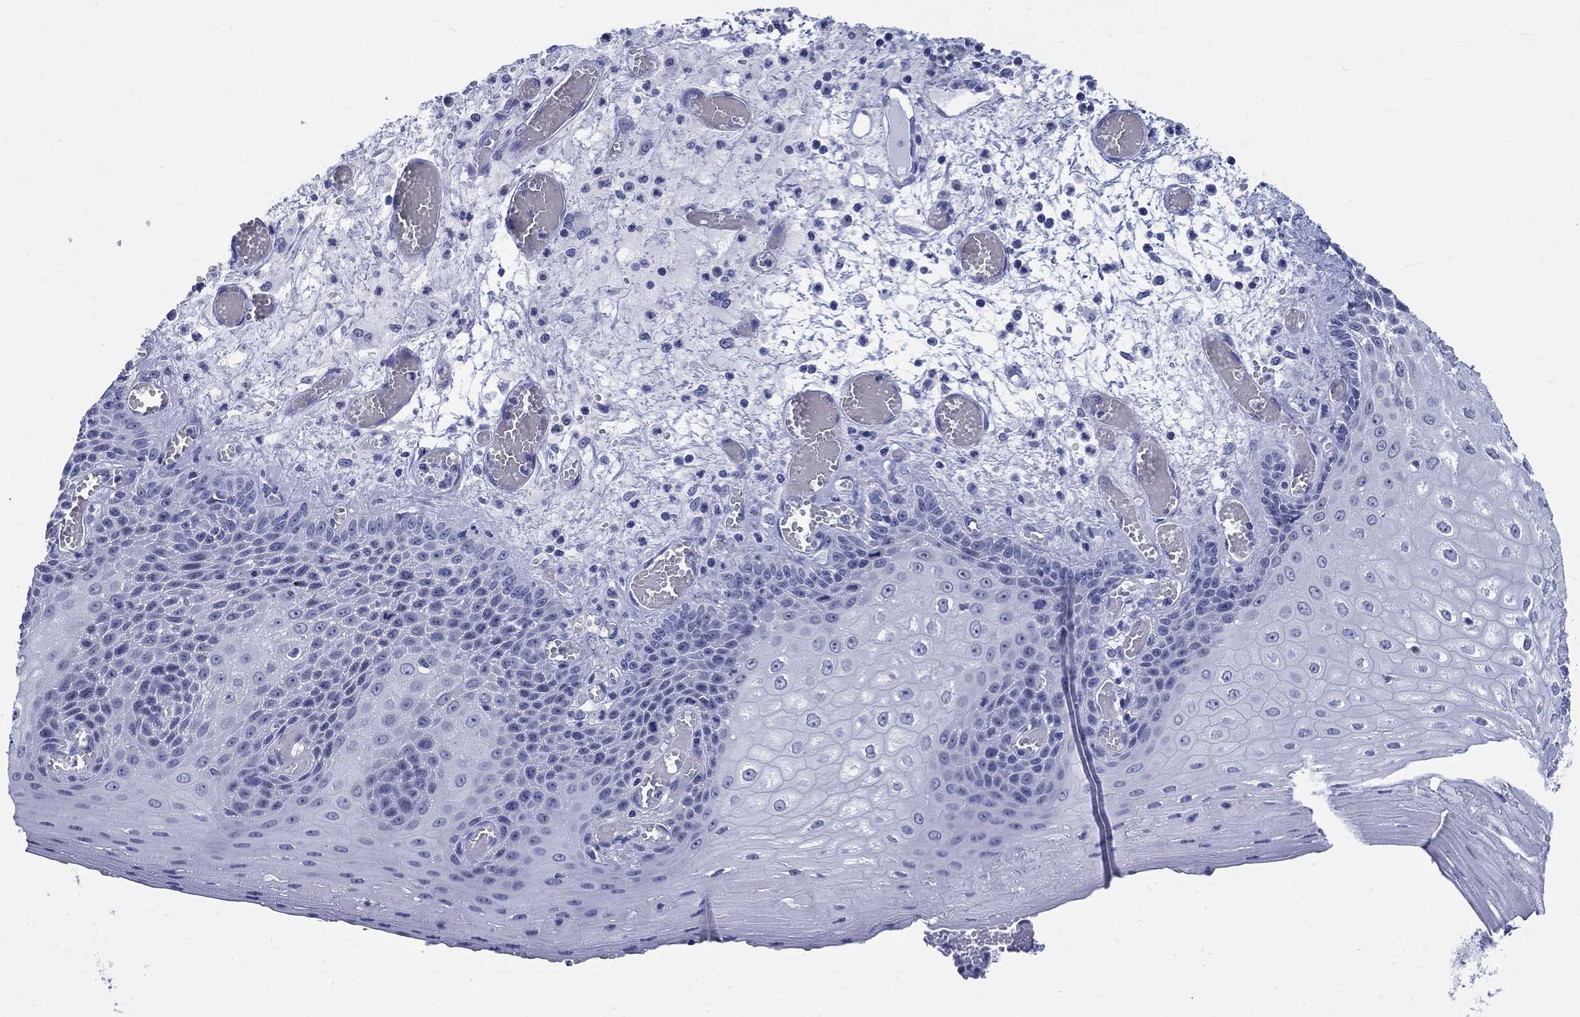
{"staining": {"intensity": "negative", "quantity": "none", "location": "none"}, "tissue": "esophagus", "cell_type": "Squamous epithelial cells", "image_type": "normal", "snomed": [{"axis": "morphology", "description": "Normal tissue, NOS"}, {"axis": "topography", "description": "Esophagus"}], "caption": "There is no significant positivity in squamous epithelial cells of esophagus. Brightfield microscopy of immunohistochemistry stained with DAB (3,3'-diaminobenzidine) (brown) and hematoxylin (blue), captured at high magnification.", "gene": "KRT76", "patient": {"sex": "male", "age": 58}}